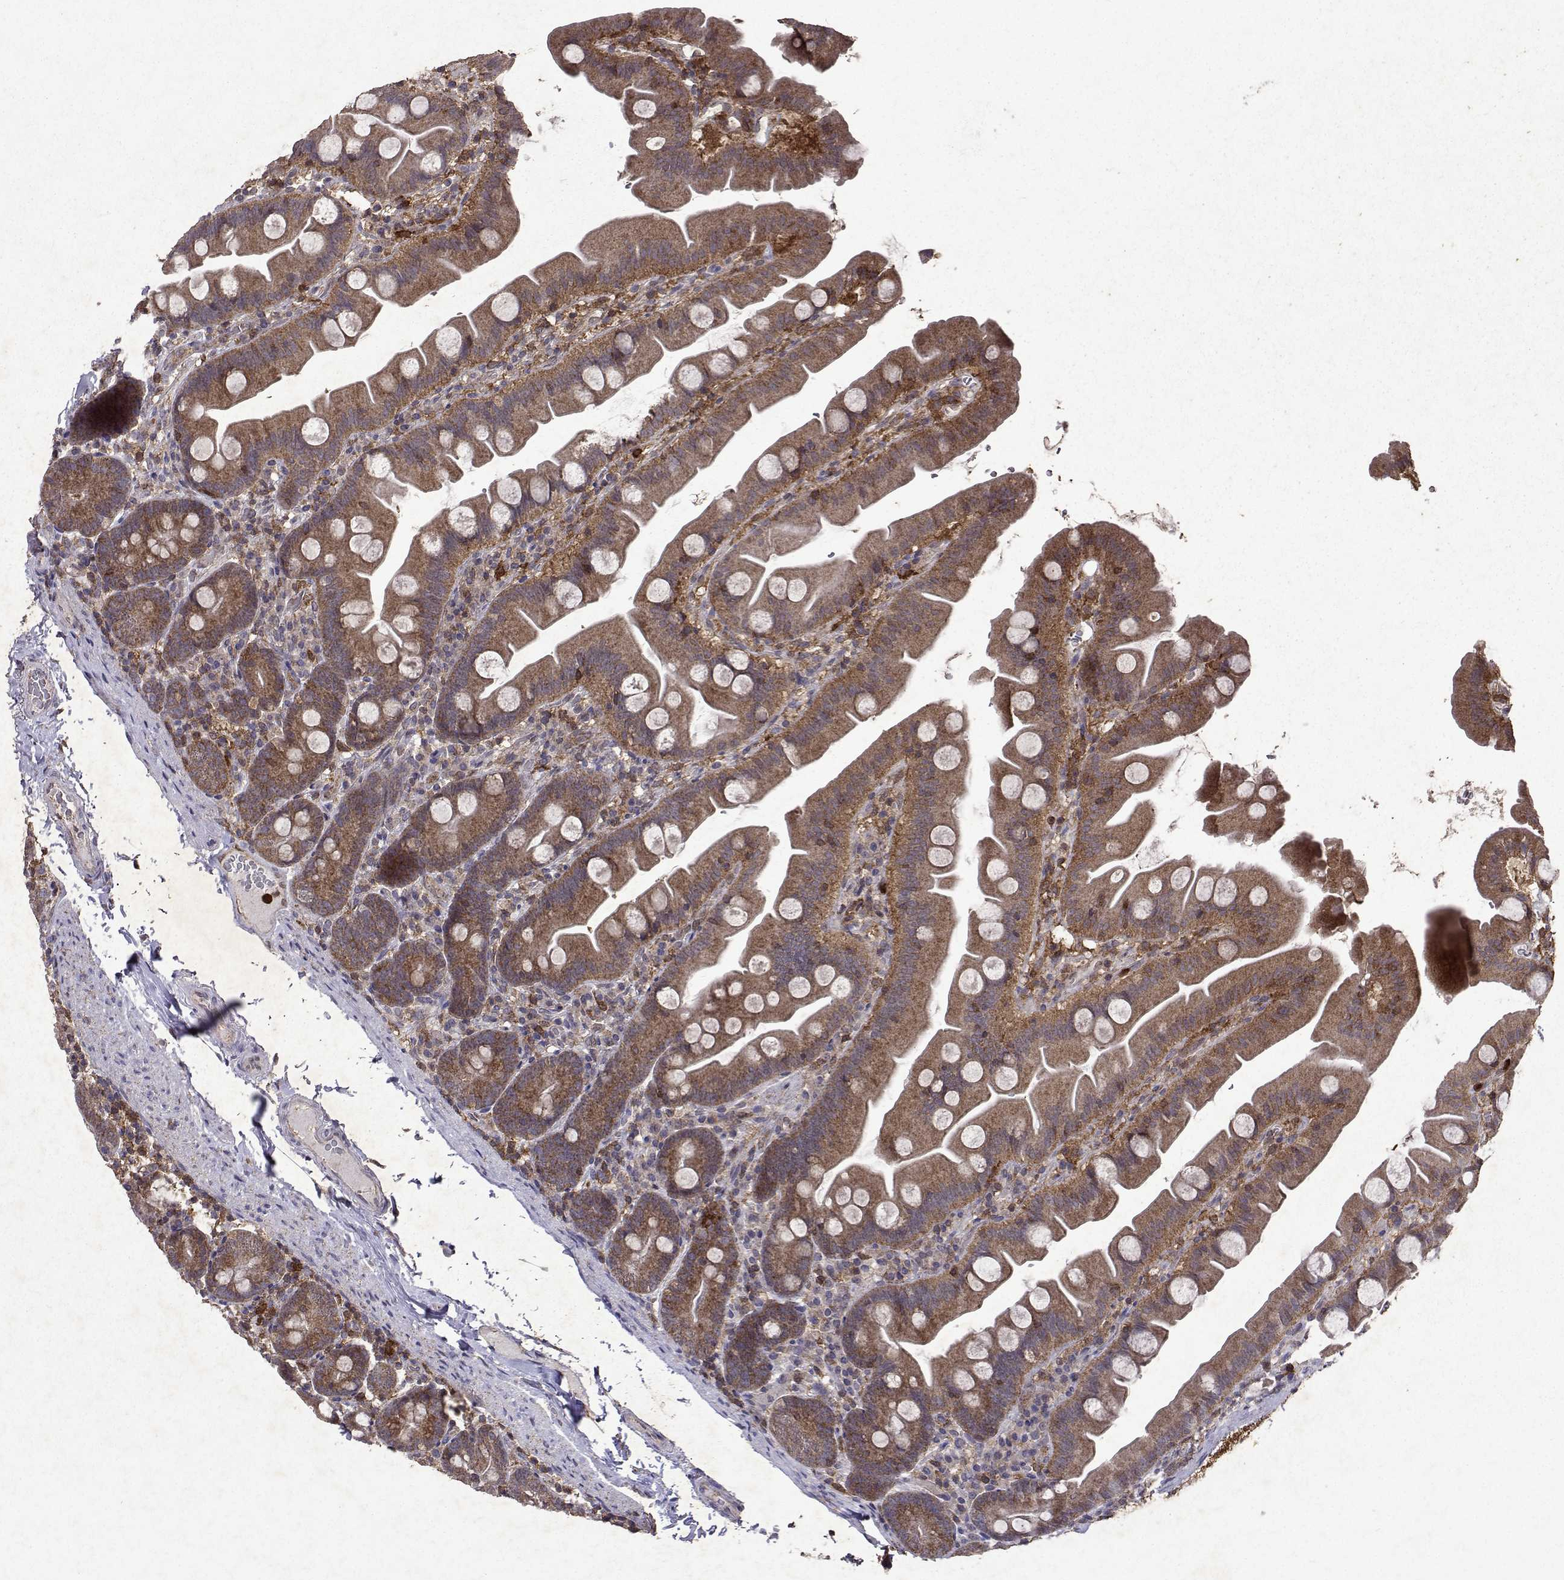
{"staining": {"intensity": "moderate", "quantity": ">75%", "location": "cytoplasmic/membranous"}, "tissue": "small intestine", "cell_type": "Glandular cells", "image_type": "normal", "snomed": [{"axis": "morphology", "description": "Normal tissue, NOS"}, {"axis": "topography", "description": "Small intestine"}], "caption": "Unremarkable small intestine exhibits moderate cytoplasmic/membranous staining in about >75% of glandular cells.", "gene": "APAF1", "patient": {"sex": "female", "age": 68}}